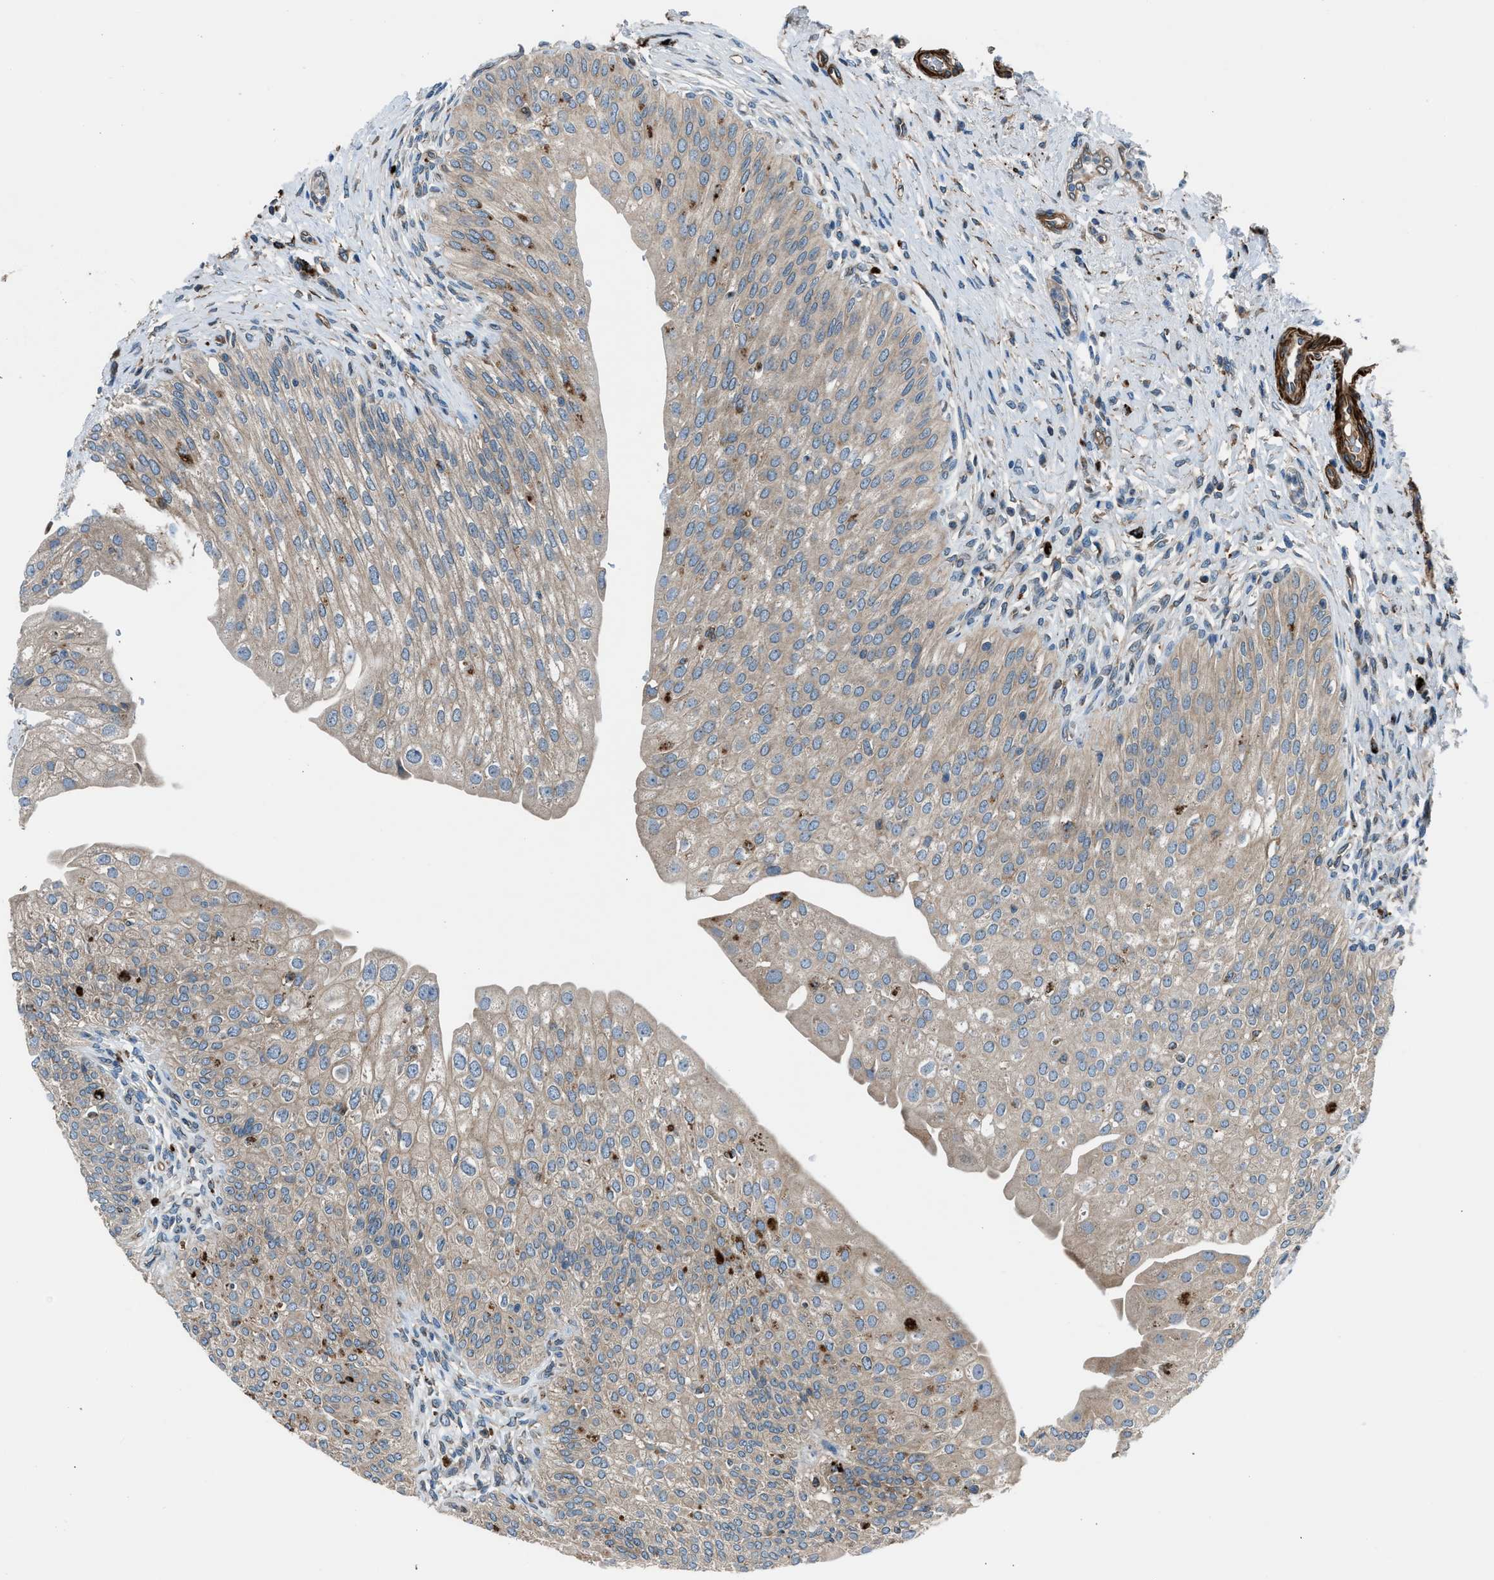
{"staining": {"intensity": "weak", "quantity": "25%-75%", "location": "cytoplasmic/membranous"}, "tissue": "urinary bladder", "cell_type": "Urothelial cells", "image_type": "normal", "snomed": [{"axis": "morphology", "description": "Normal tissue, NOS"}, {"axis": "topography", "description": "Urinary bladder"}], "caption": "Protein expression analysis of benign urinary bladder shows weak cytoplasmic/membranous expression in about 25%-75% of urothelial cells. The staining is performed using DAB (3,3'-diaminobenzidine) brown chromogen to label protein expression. The nuclei are counter-stained blue using hematoxylin.", "gene": "LMBR1", "patient": {"sex": "male", "age": 46}}